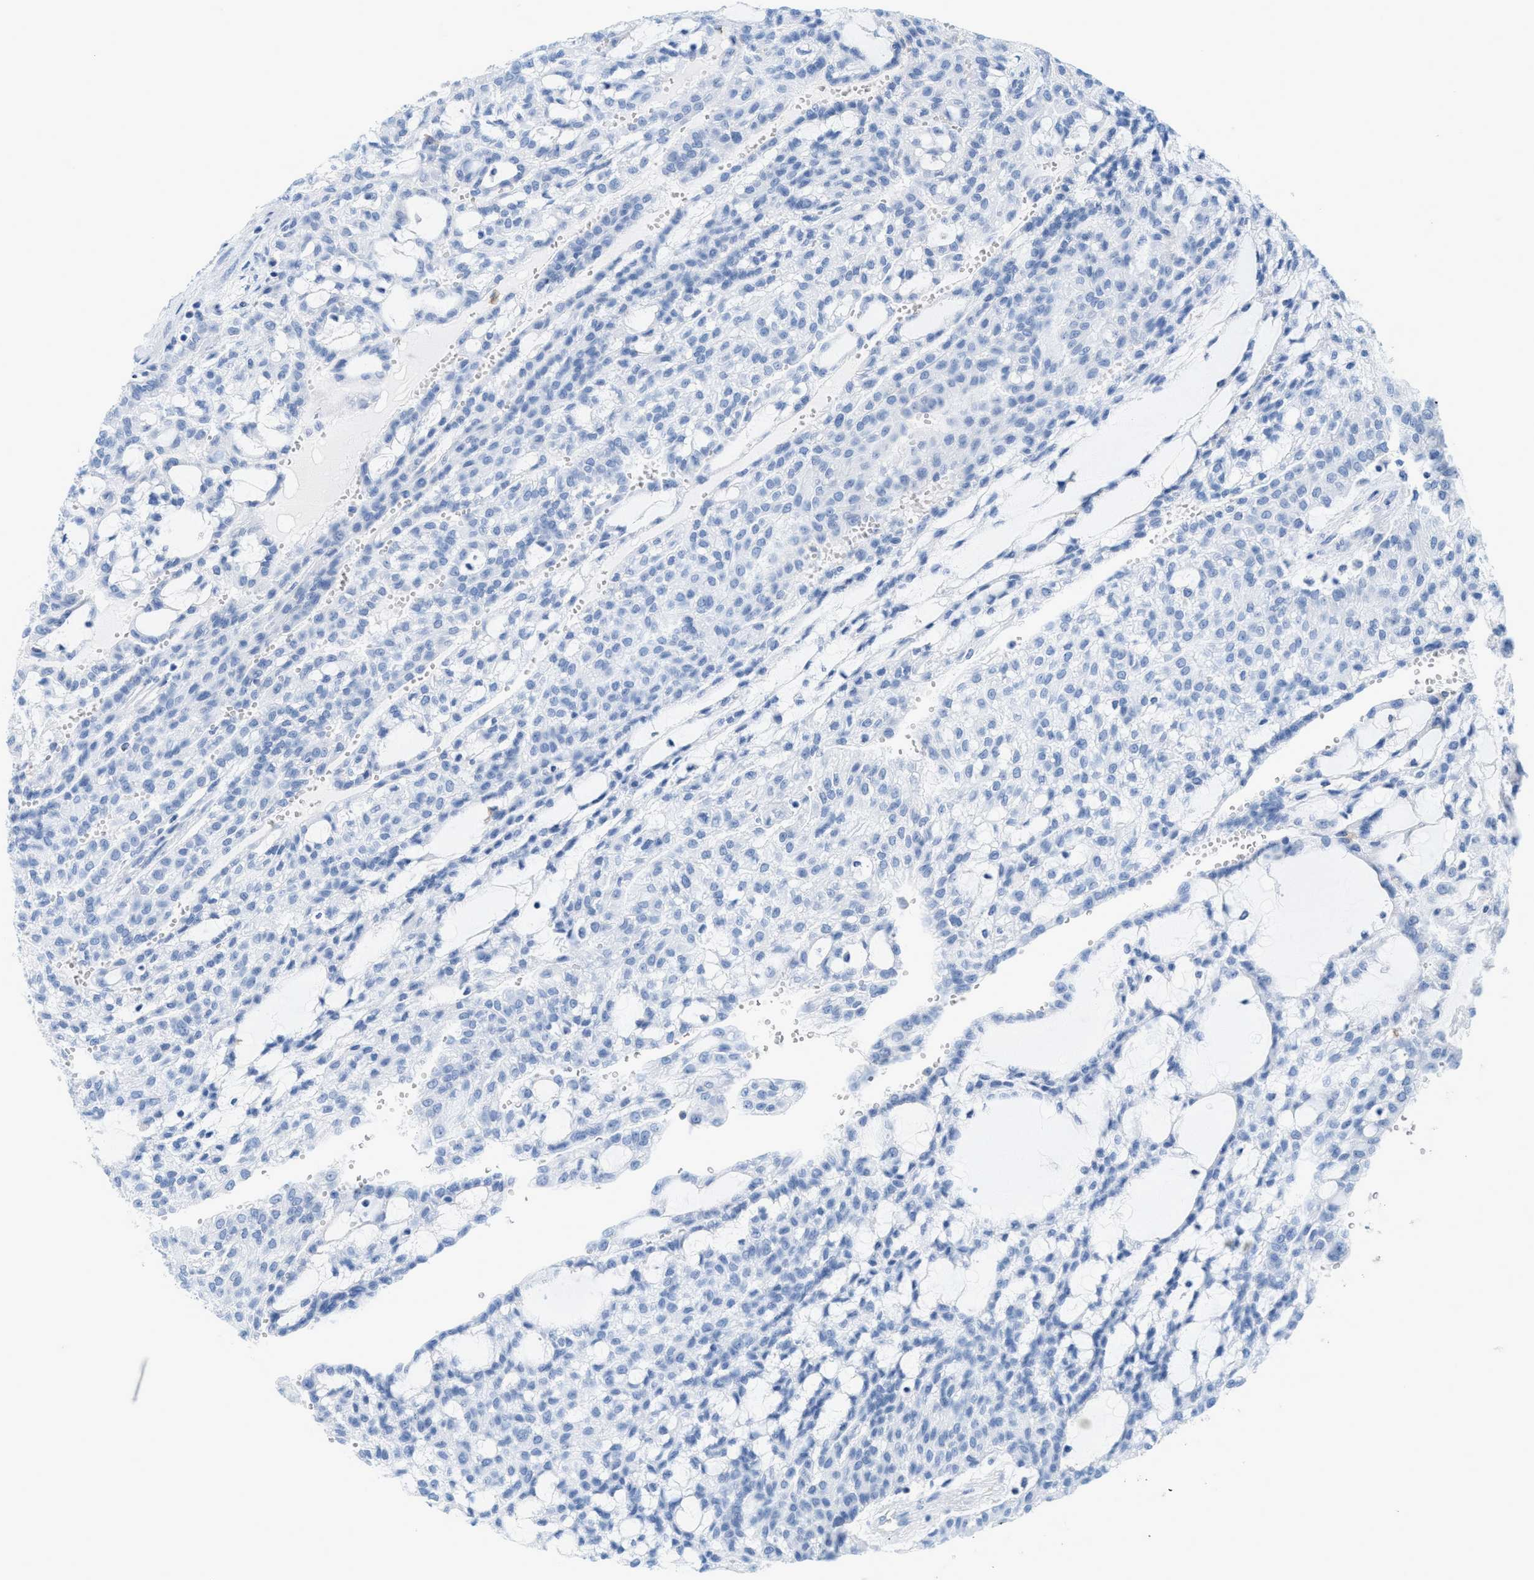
{"staining": {"intensity": "negative", "quantity": "none", "location": "none"}, "tissue": "renal cancer", "cell_type": "Tumor cells", "image_type": "cancer", "snomed": [{"axis": "morphology", "description": "Adenocarcinoma, NOS"}, {"axis": "topography", "description": "Kidney"}], "caption": "Immunohistochemical staining of human renal cancer (adenocarcinoma) exhibits no significant expression in tumor cells. (DAB (3,3'-diaminobenzidine) immunohistochemistry, high magnification).", "gene": "SLC3A2", "patient": {"sex": "male", "age": 63}}